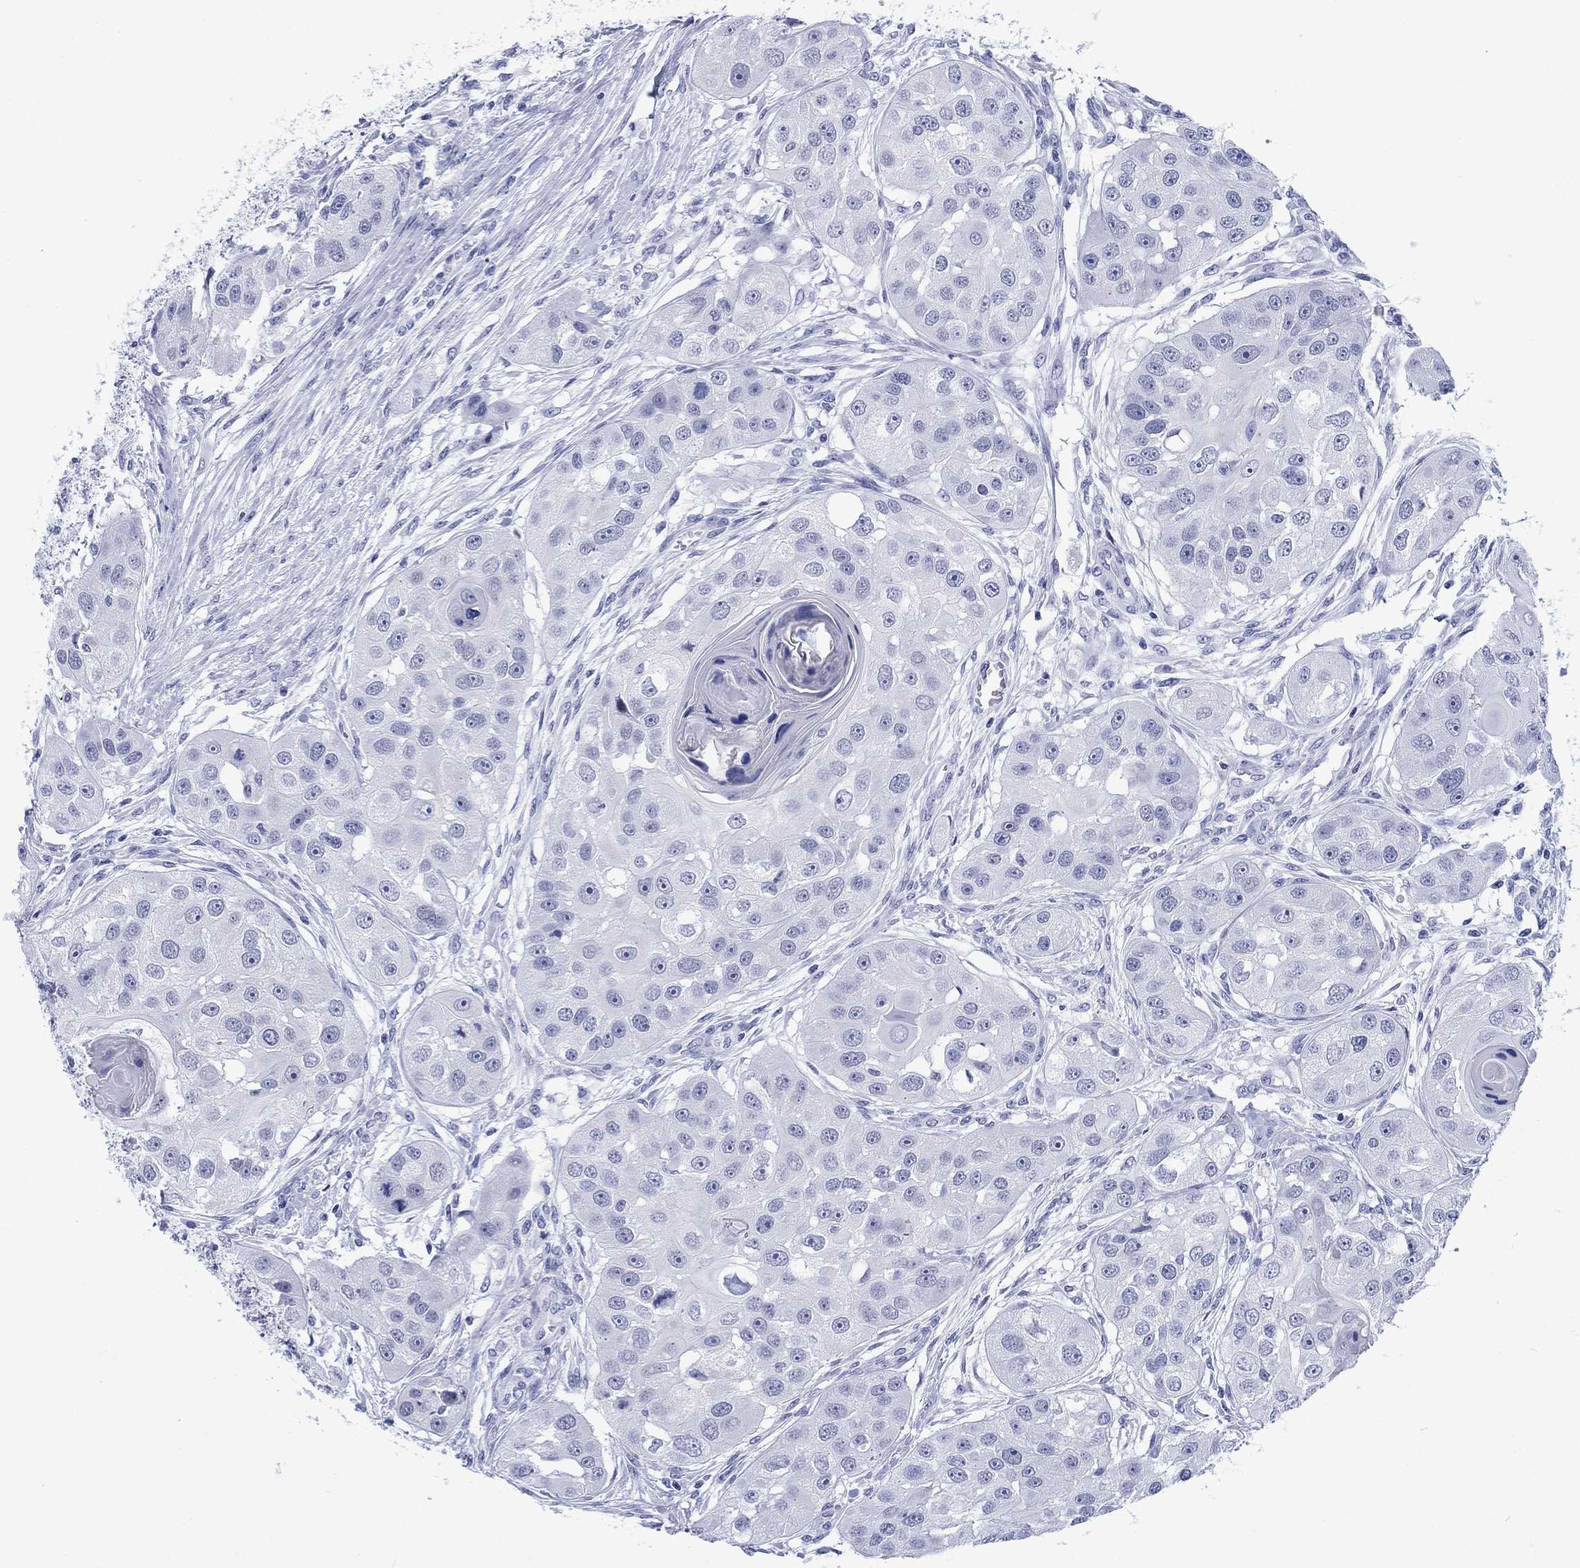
{"staining": {"intensity": "negative", "quantity": "none", "location": "none"}, "tissue": "head and neck cancer", "cell_type": "Tumor cells", "image_type": "cancer", "snomed": [{"axis": "morphology", "description": "Normal tissue, NOS"}, {"axis": "morphology", "description": "Squamous cell carcinoma, NOS"}, {"axis": "topography", "description": "Skeletal muscle"}, {"axis": "topography", "description": "Head-Neck"}], "caption": "This is a image of IHC staining of head and neck squamous cell carcinoma, which shows no staining in tumor cells.", "gene": "KRT76", "patient": {"sex": "male", "age": 51}}